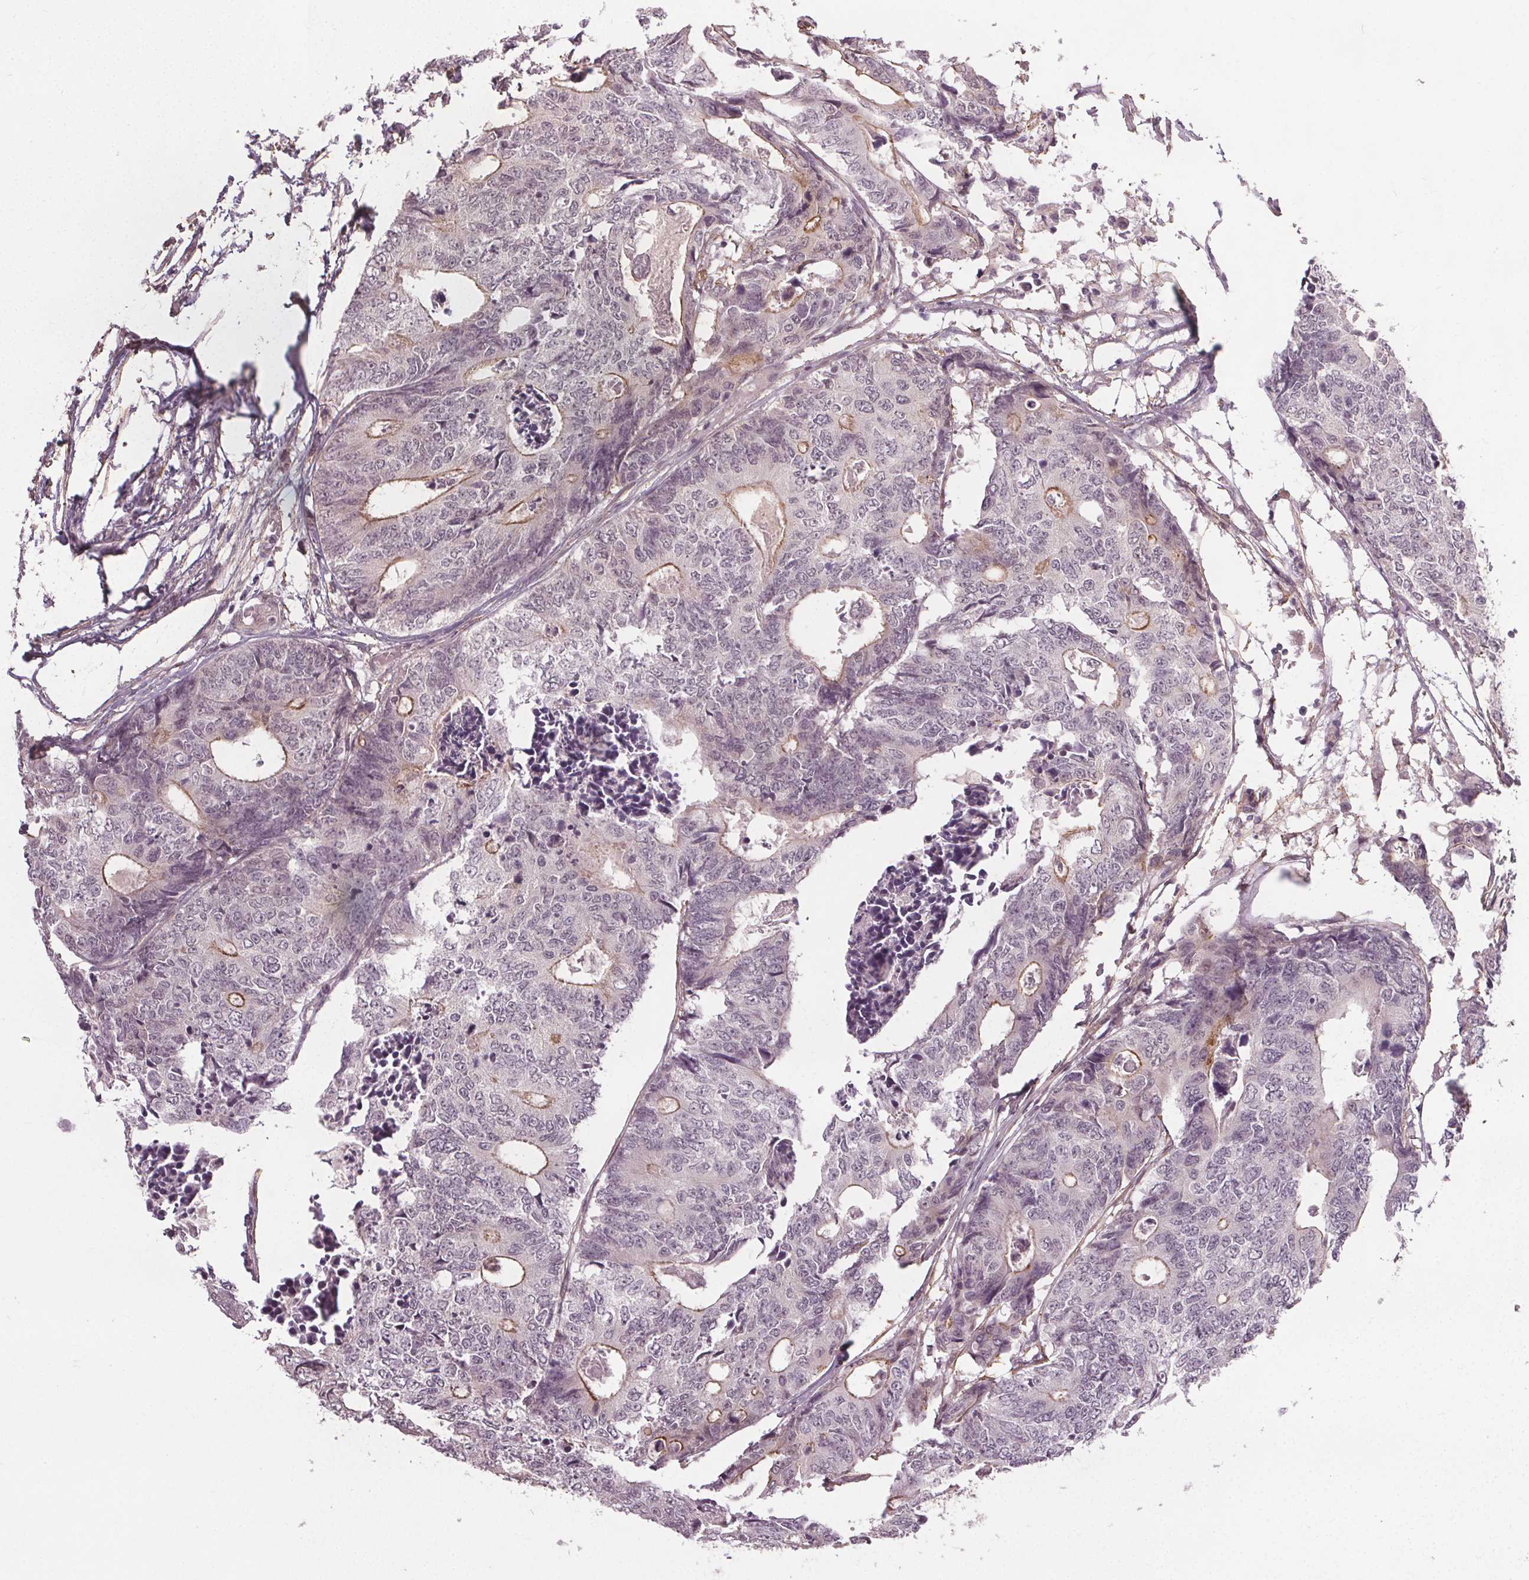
{"staining": {"intensity": "moderate", "quantity": "<25%", "location": "cytoplasmic/membranous"}, "tissue": "colorectal cancer", "cell_type": "Tumor cells", "image_type": "cancer", "snomed": [{"axis": "morphology", "description": "Adenocarcinoma, NOS"}, {"axis": "topography", "description": "Colon"}], "caption": "Tumor cells exhibit low levels of moderate cytoplasmic/membranous positivity in approximately <25% of cells in human colorectal adenocarcinoma. Immunohistochemistry stains the protein of interest in brown and the nuclei are stained blue.", "gene": "PKP1", "patient": {"sex": "female", "age": 48}}